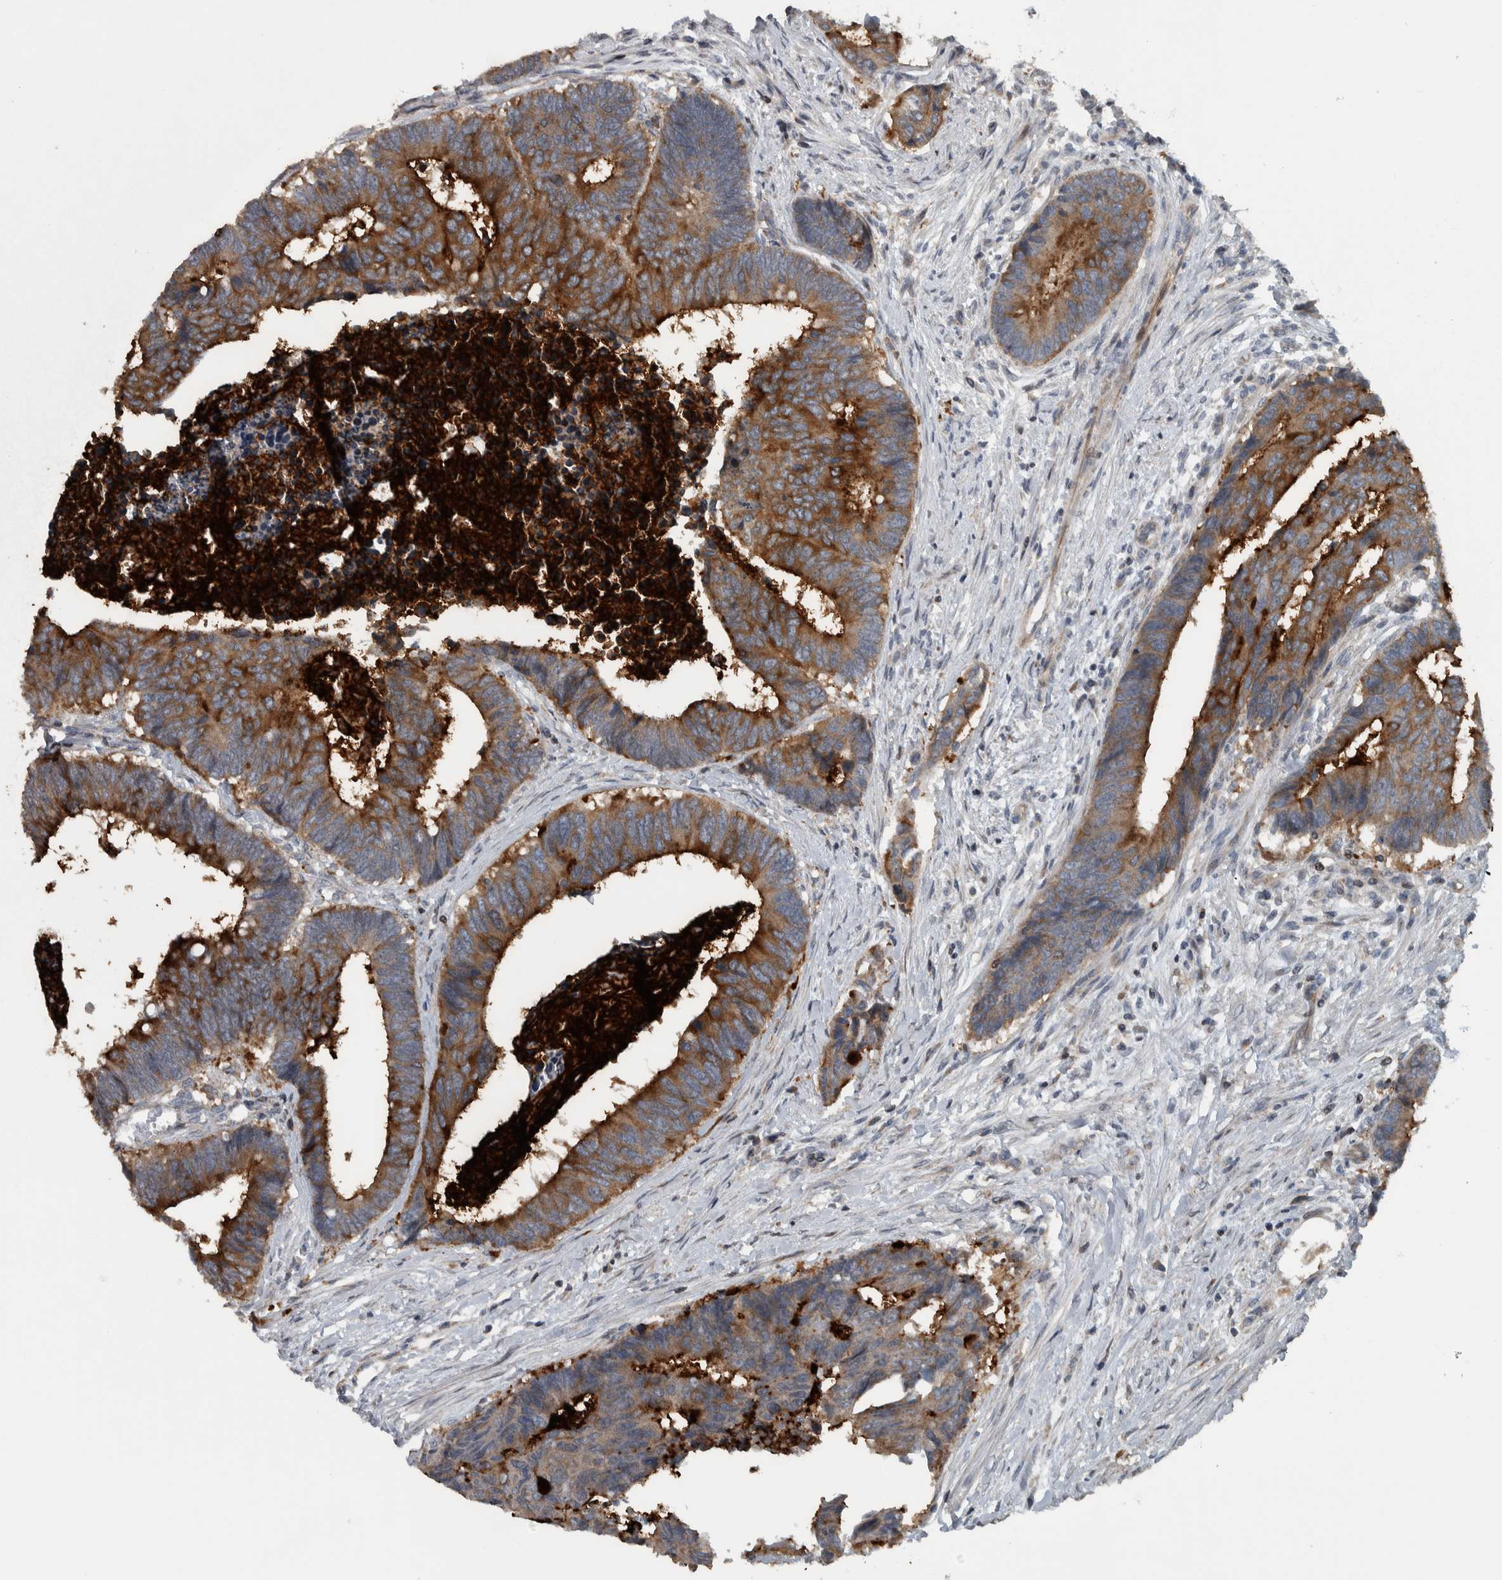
{"staining": {"intensity": "strong", "quantity": ">75%", "location": "cytoplasmic/membranous"}, "tissue": "colorectal cancer", "cell_type": "Tumor cells", "image_type": "cancer", "snomed": [{"axis": "morphology", "description": "Adenocarcinoma, NOS"}, {"axis": "topography", "description": "Rectum"}], "caption": "Immunohistochemical staining of adenocarcinoma (colorectal) shows high levels of strong cytoplasmic/membranous protein staining in about >75% of tumor cells. (IHC, brightfield microscopy, high magnification).", "gene": "BAIAP2L1", "patient": {"sex": "male", "age": 84}}